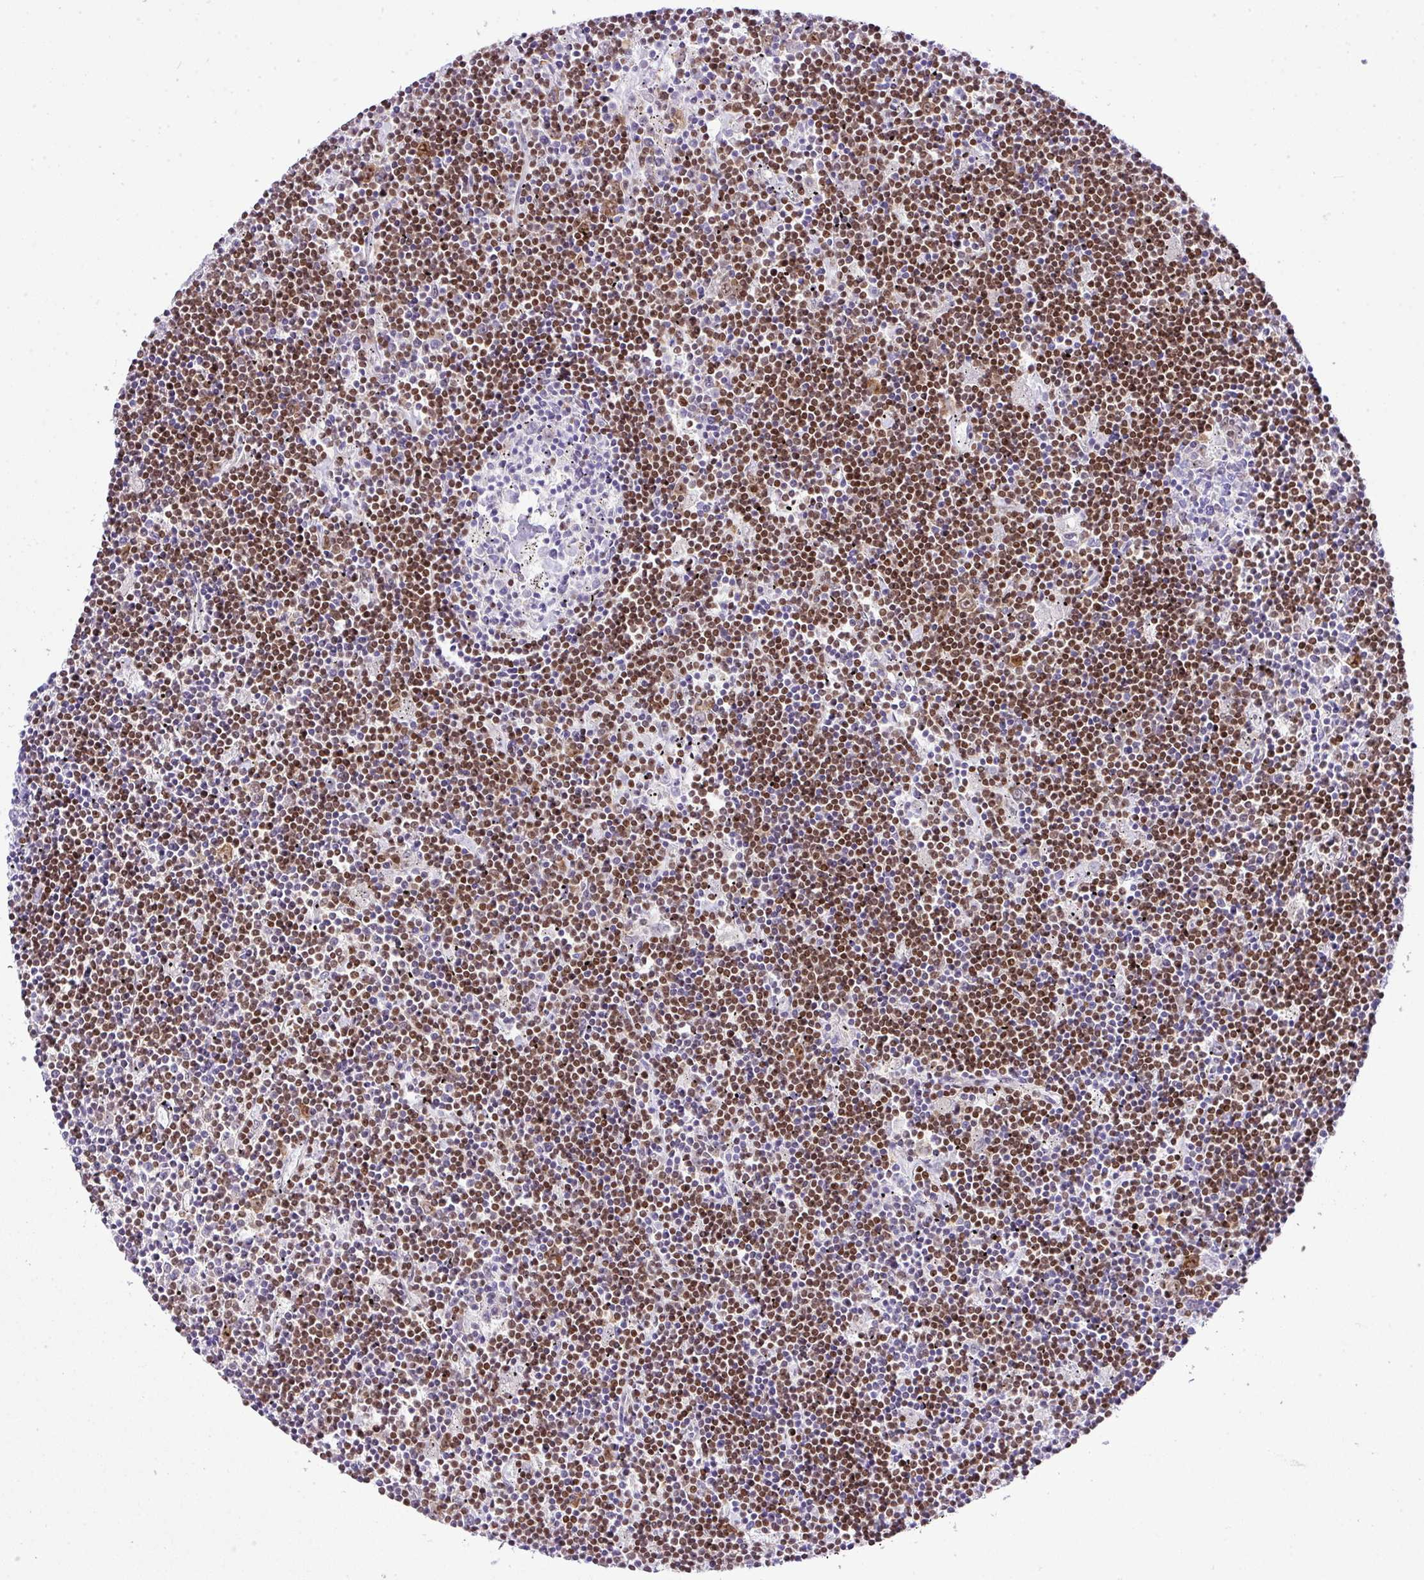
{"staining": {"intensity": "moderate", "quantity": ">75%", "location": "nuclear"}, "tissue": "lymphoma", "cell_type": "Tumor cells", "image_type": "cancer", "snomed": [{"axis": "morphology", "description": "Malignant lymphoma, non-Hodgkin's type, Low grade"}, {"axis": "topography", "description": "Spleen"}], "caption": "Moderate nuclear staining for a protein is identified in approximately >75% of tumor cells of low-grade malignant lymphoma, non-Hodgkin's type using immunohistochemistry.", "gene": "CCDC137", "patient": {"sex": "male", "age": 76}}